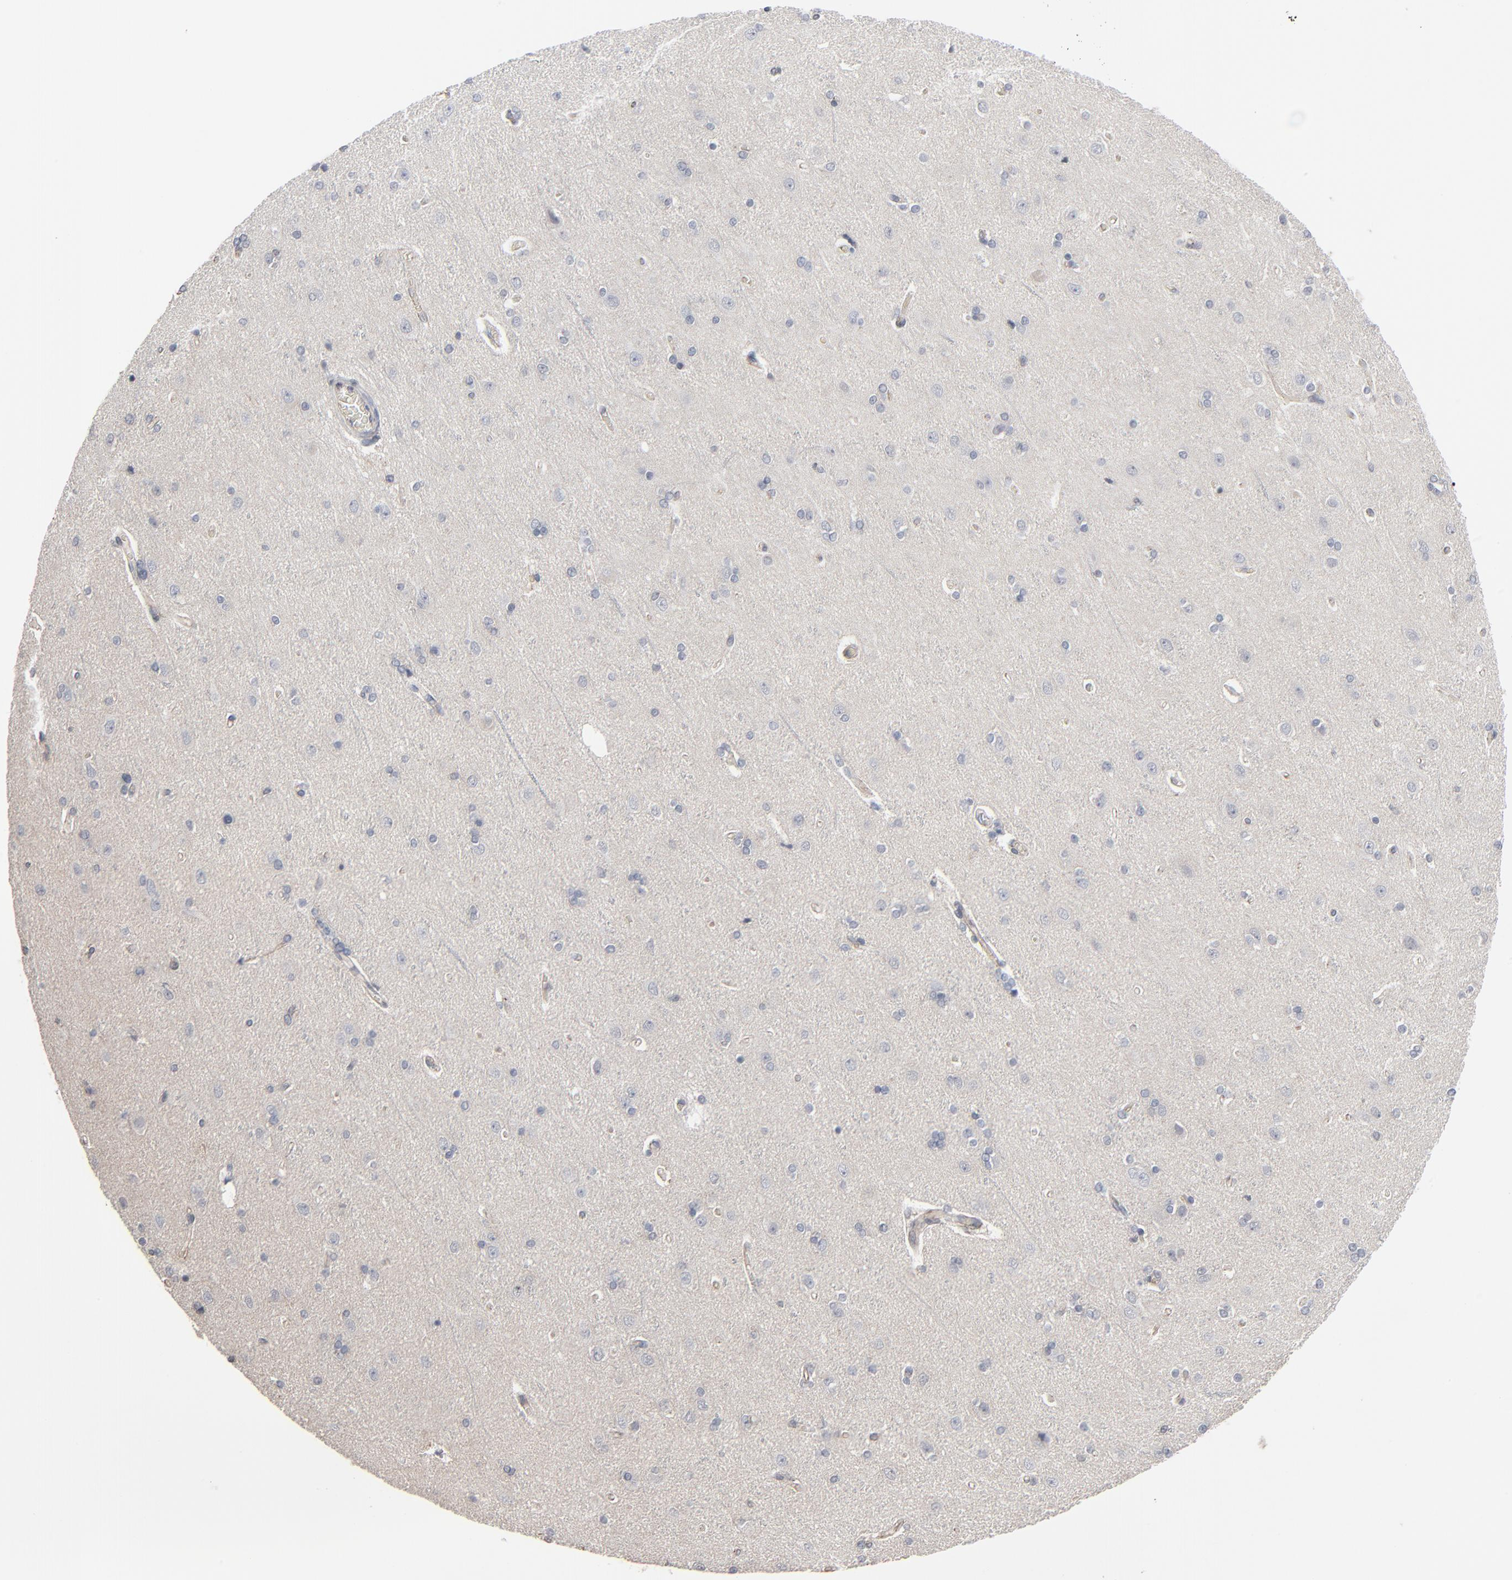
{"staining": {"intensity": "weak", "quantity": ">75%", "location": "cytoplasmic/membranous"}, "tissue": "cerebral cortex", "cell_type": "Endothelial cells", "image_type": "normal", "snomed": [{"axis": "morphology", "description": "Normal tissue, NOS"}, {"axis": "topography", "description": "Cerebral cortex"}], "caption": "Immunohistochemical staining of normal cerebral cortex reveals low levels of weak cytoplasmic/membranous staining in about >75% of endothelial cells.", "gene": "CTNND1", "patient": {"sex": "female", "age": 54}}